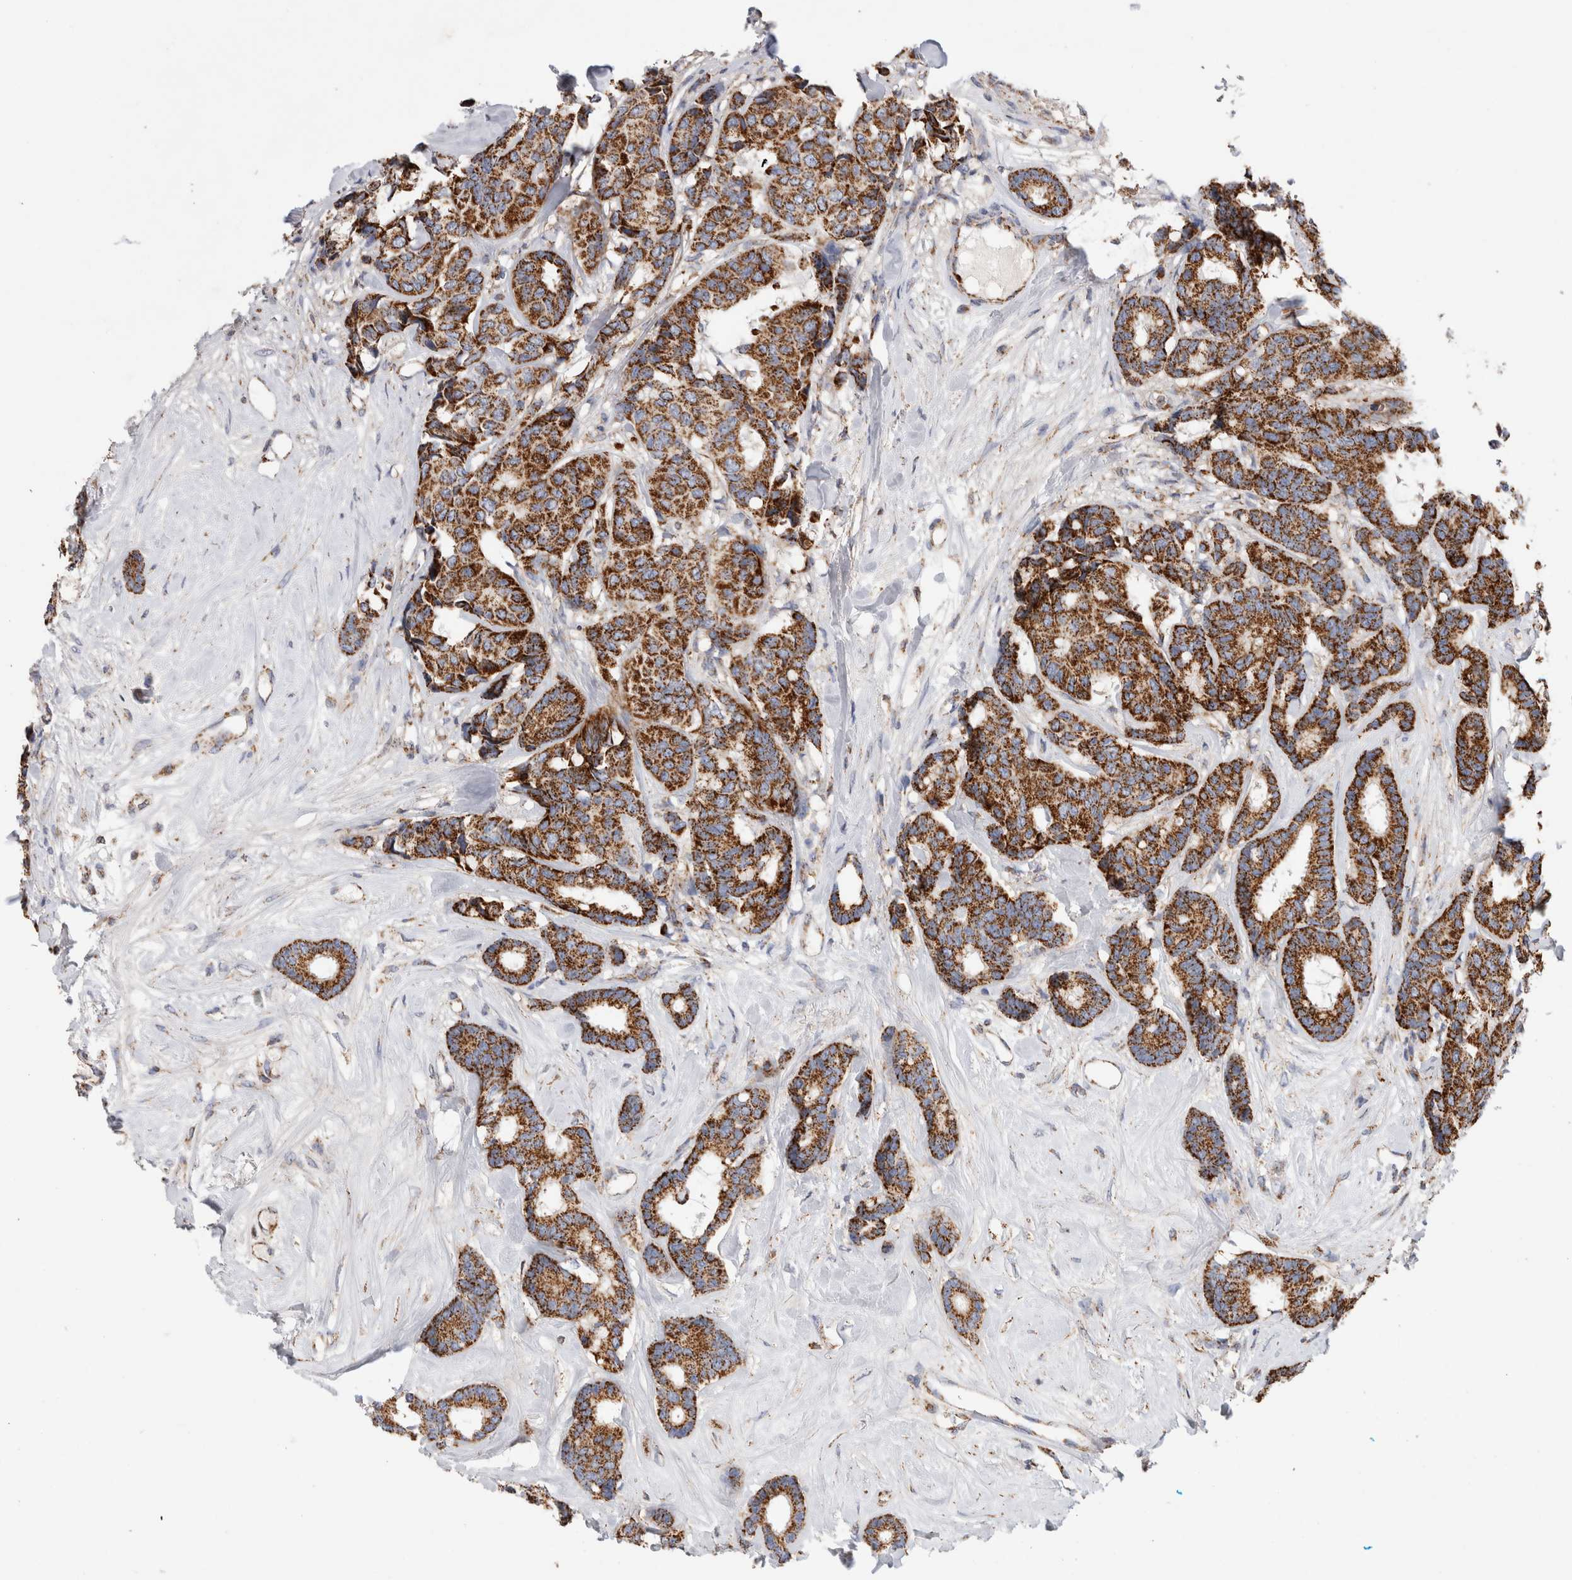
{"staining": {"intensity": "strong", "quantity": ">75%", "location": "cytoplasmic/membranous"}, "tissue": "breast cancer", "cell_type": "Tumor cells", "image_type": "cancer", "snomed": [{"axis": "morphology", "description": "Duct carcinoma"}, {"axis": "topography", "description": "Breast"}], "caption": "This micrograph reveals immunohistochemistry (IHC) staining of breast infiltrating ductal carcinoma, with high strong cytoplasmic/membranous expression in approximately >75% of tumor cells.", "gene": "IARS2", "patient": {"sex": "female", "age": 87}}